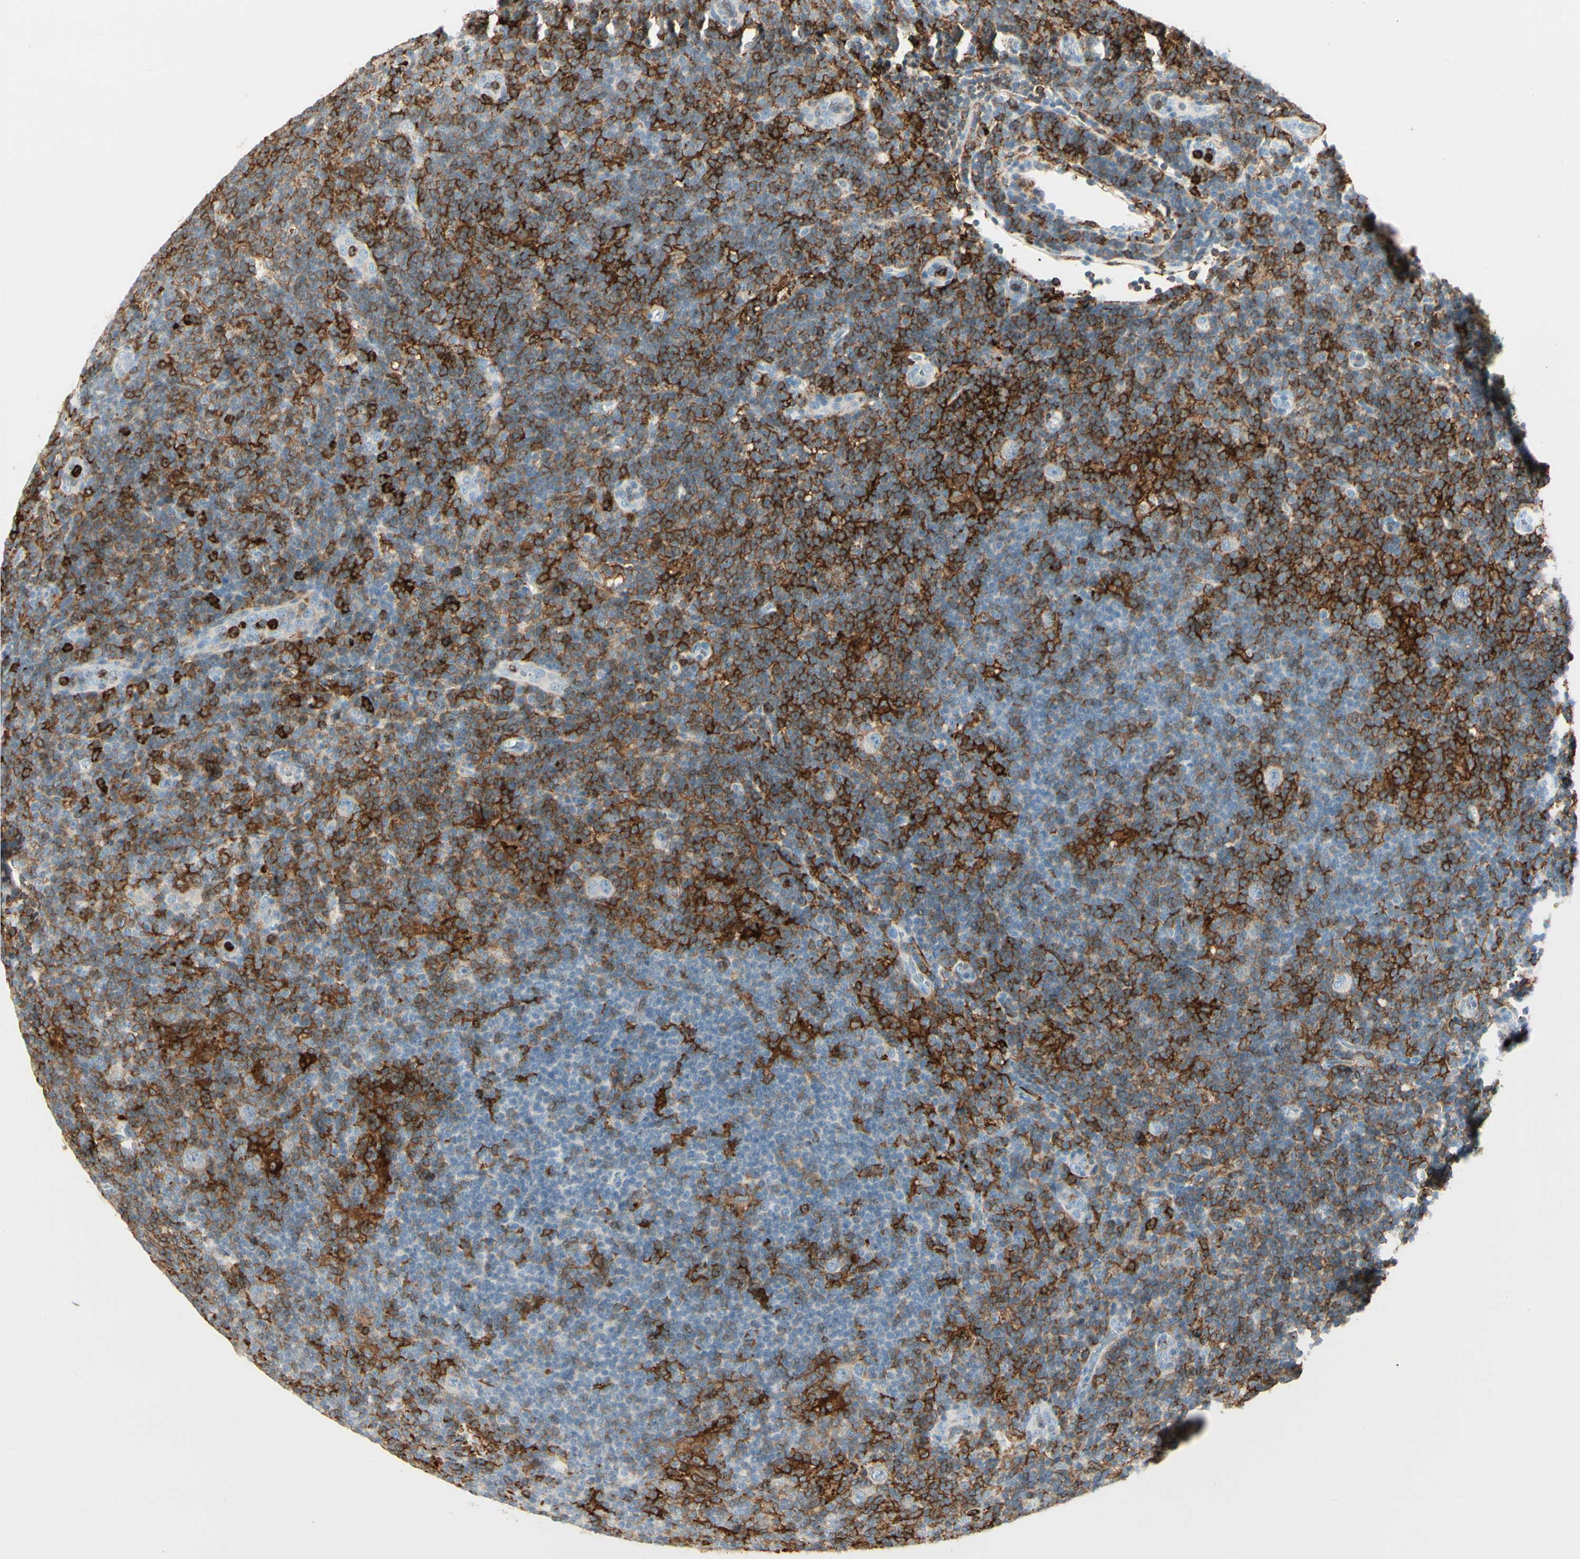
{"staining": {"intensity": "negative", "quantity": "none", "location": "none"}, "tissue": "lymphoma", "cell_type": "Tumor cells", "image_type": "cancer", "snomed": [{"axis": "morphology", "description": "Hodgkin's disease, NOS"}, {"axis": "topography", "description": "Lymph node"}], "caption": "A photomicrograph of Hodgkin's disease stained for a protein shows no brown staining in tumor cells. Brightfield microscopy of immunohistochemistry stained with DAB (3,3'-diaminobenzidine) (brown) and hematoxylin (blue), captured at high magnification.", "gene": "ITGB2", "patient": {"sex": "female", "age": 57}}